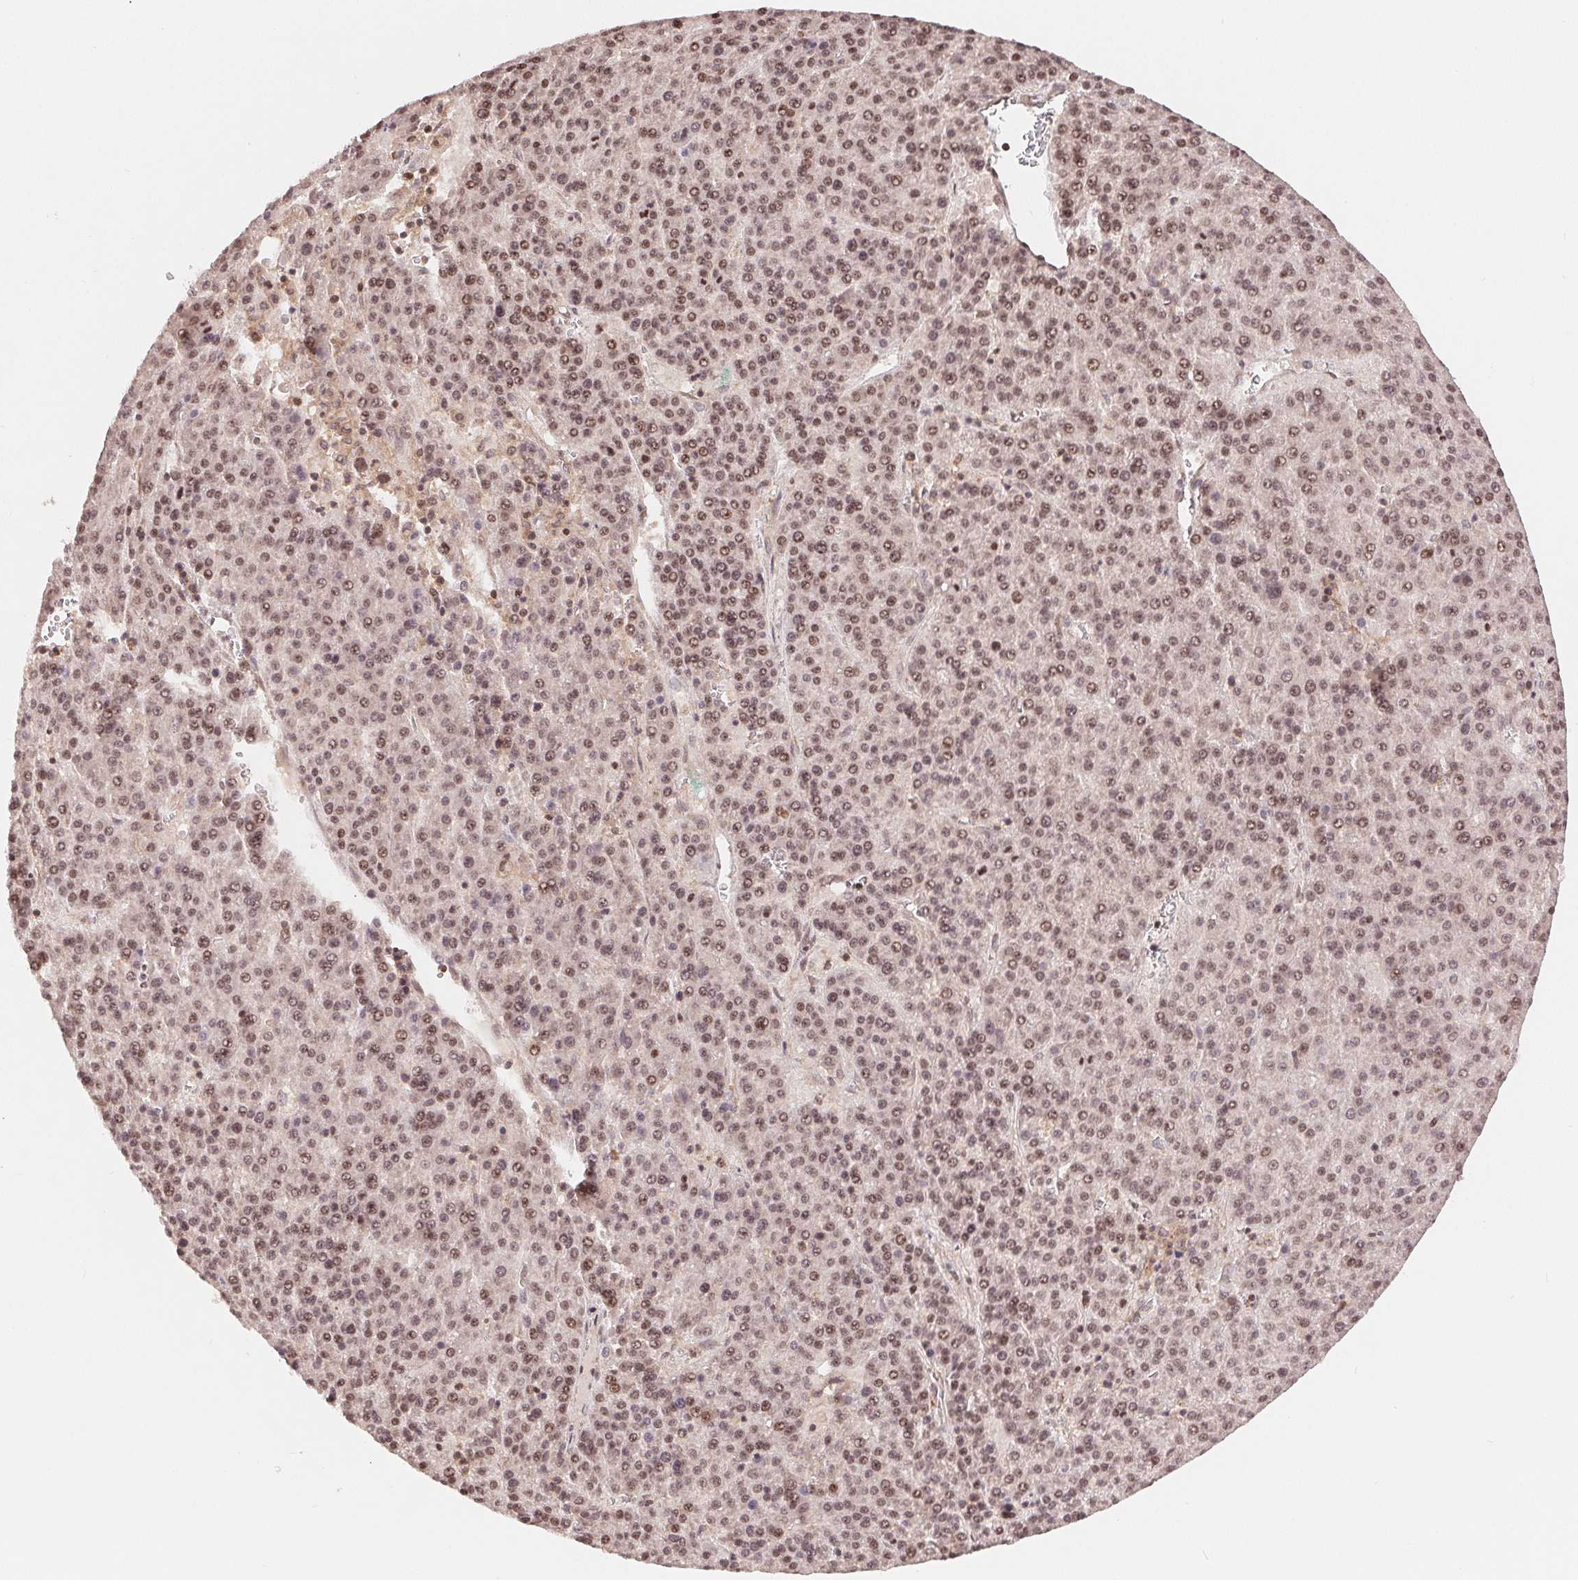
{"staining": {"intensity": "moderate", "quantity": ">75%", "location": "nuclear"}, "tissue": "liver cancer", "cell_type": "Tumor cells", "image_type": "cancer", "snomed": [{"axis": "morphology", "description": "Carcinoma, Hepatocellular, NOS"}, {"axis": "topography", "description": "Liver"}], "caption": "Protein expression analysis of human liver hepatocellular carcinoma reveals moderate nuclear expression in about >75% of tumor cells.", "gene": "HMGN3", "patient": {"sex": "female", "age": 58}}